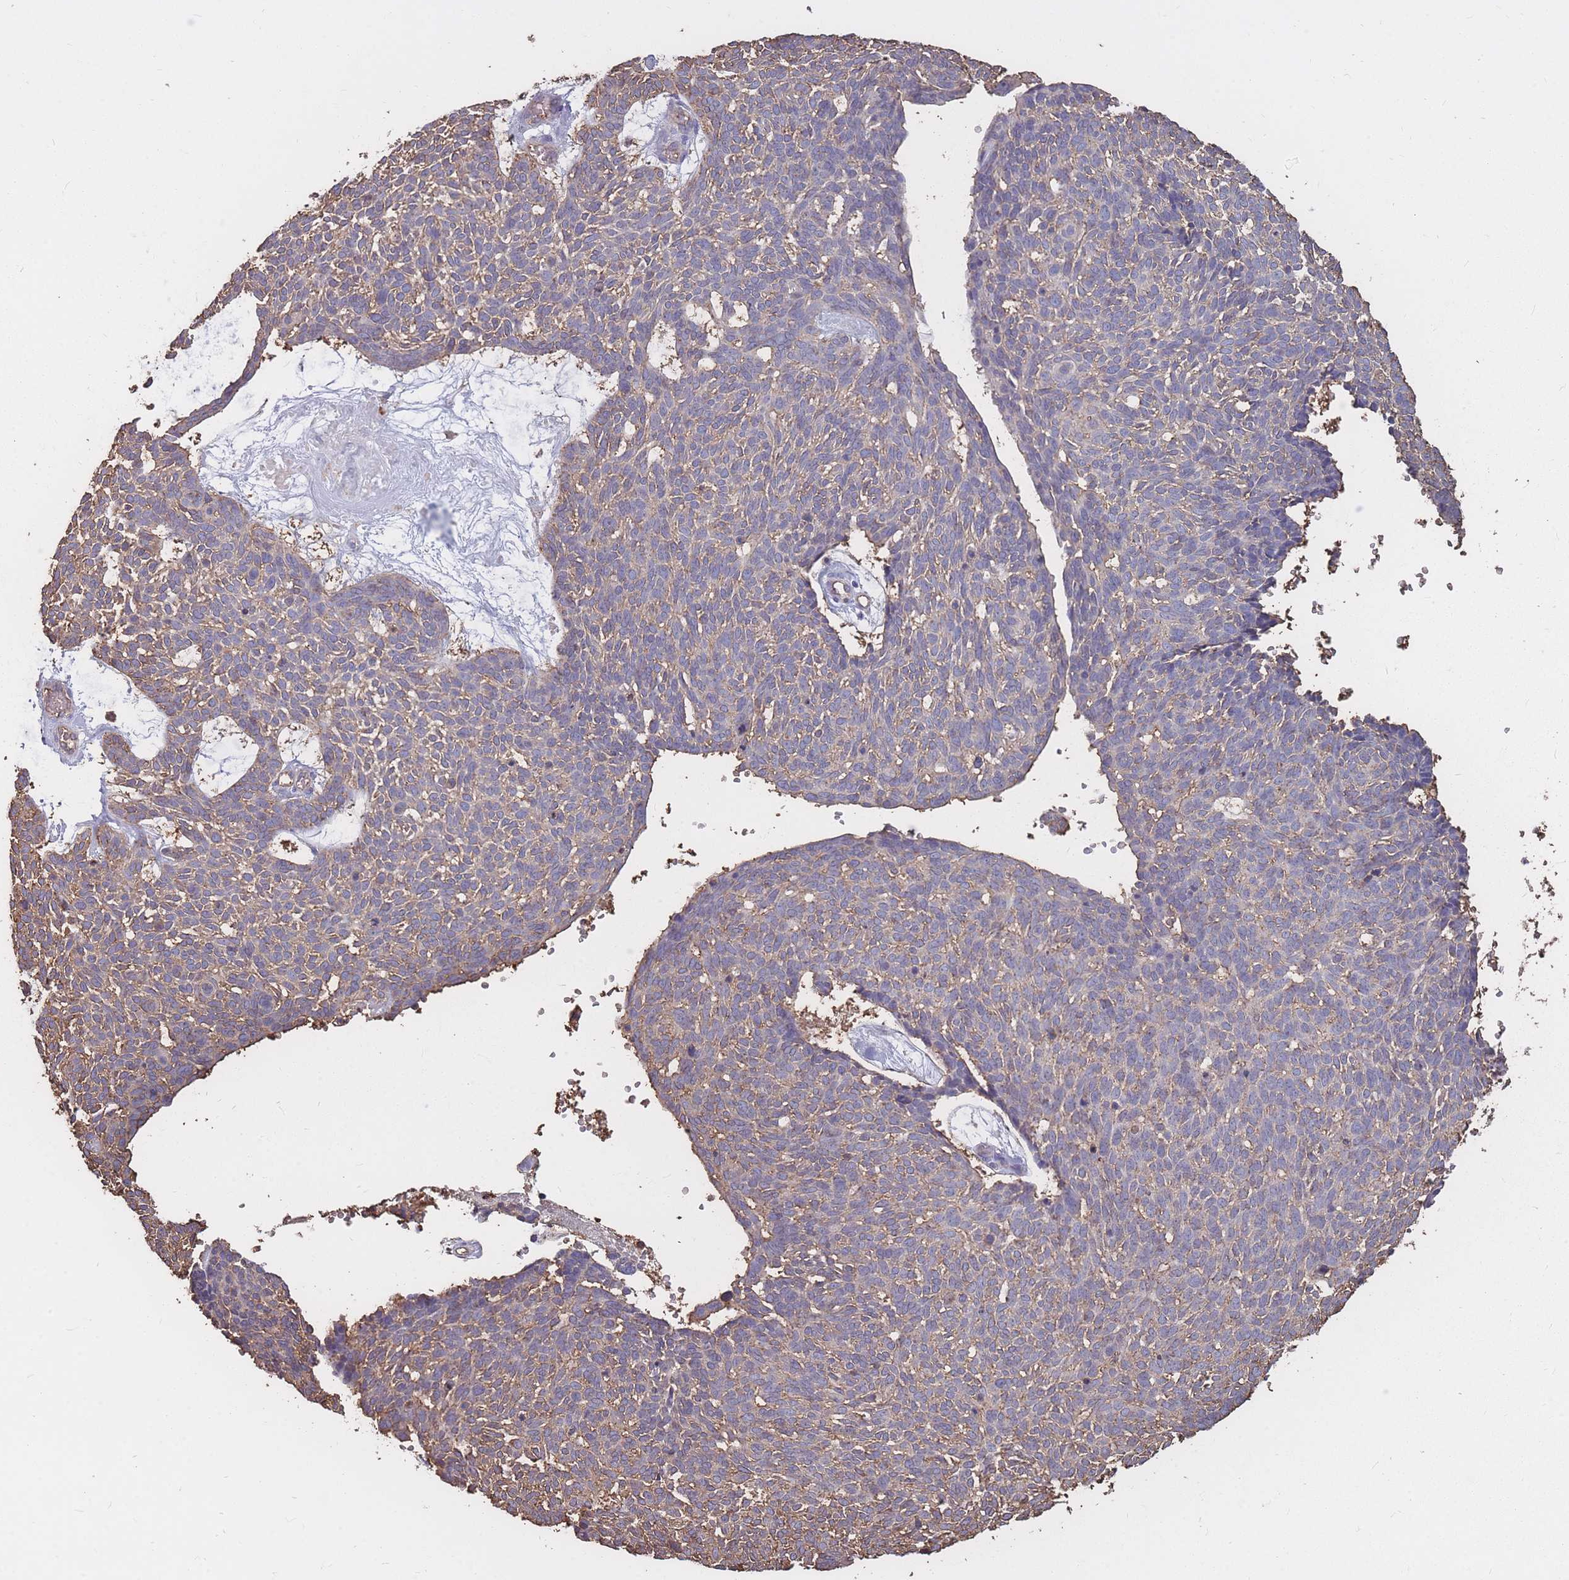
{"staining": {"intensity": "weak", "quantity": "25%-75%", "location": "cytoplasmic/membranous"}, "tissue": "skin cancer", "cell_type": "Tumor cells", "image_type": "cancer", "snomed": [{"axis": "morphology", "description": "Basal cell carcinoma"}, {"axis": "topography", "description": "Skin"}], "caption": "Tumor cells show weak cytoplasmic/membranous expression in approximately 25%-75% of cells in skin basal cell carcinoma. (IHC, brightfield microscopy, high magnification).", "gene": "GNA11", "patient": {"sex": "male", "age": 61}}